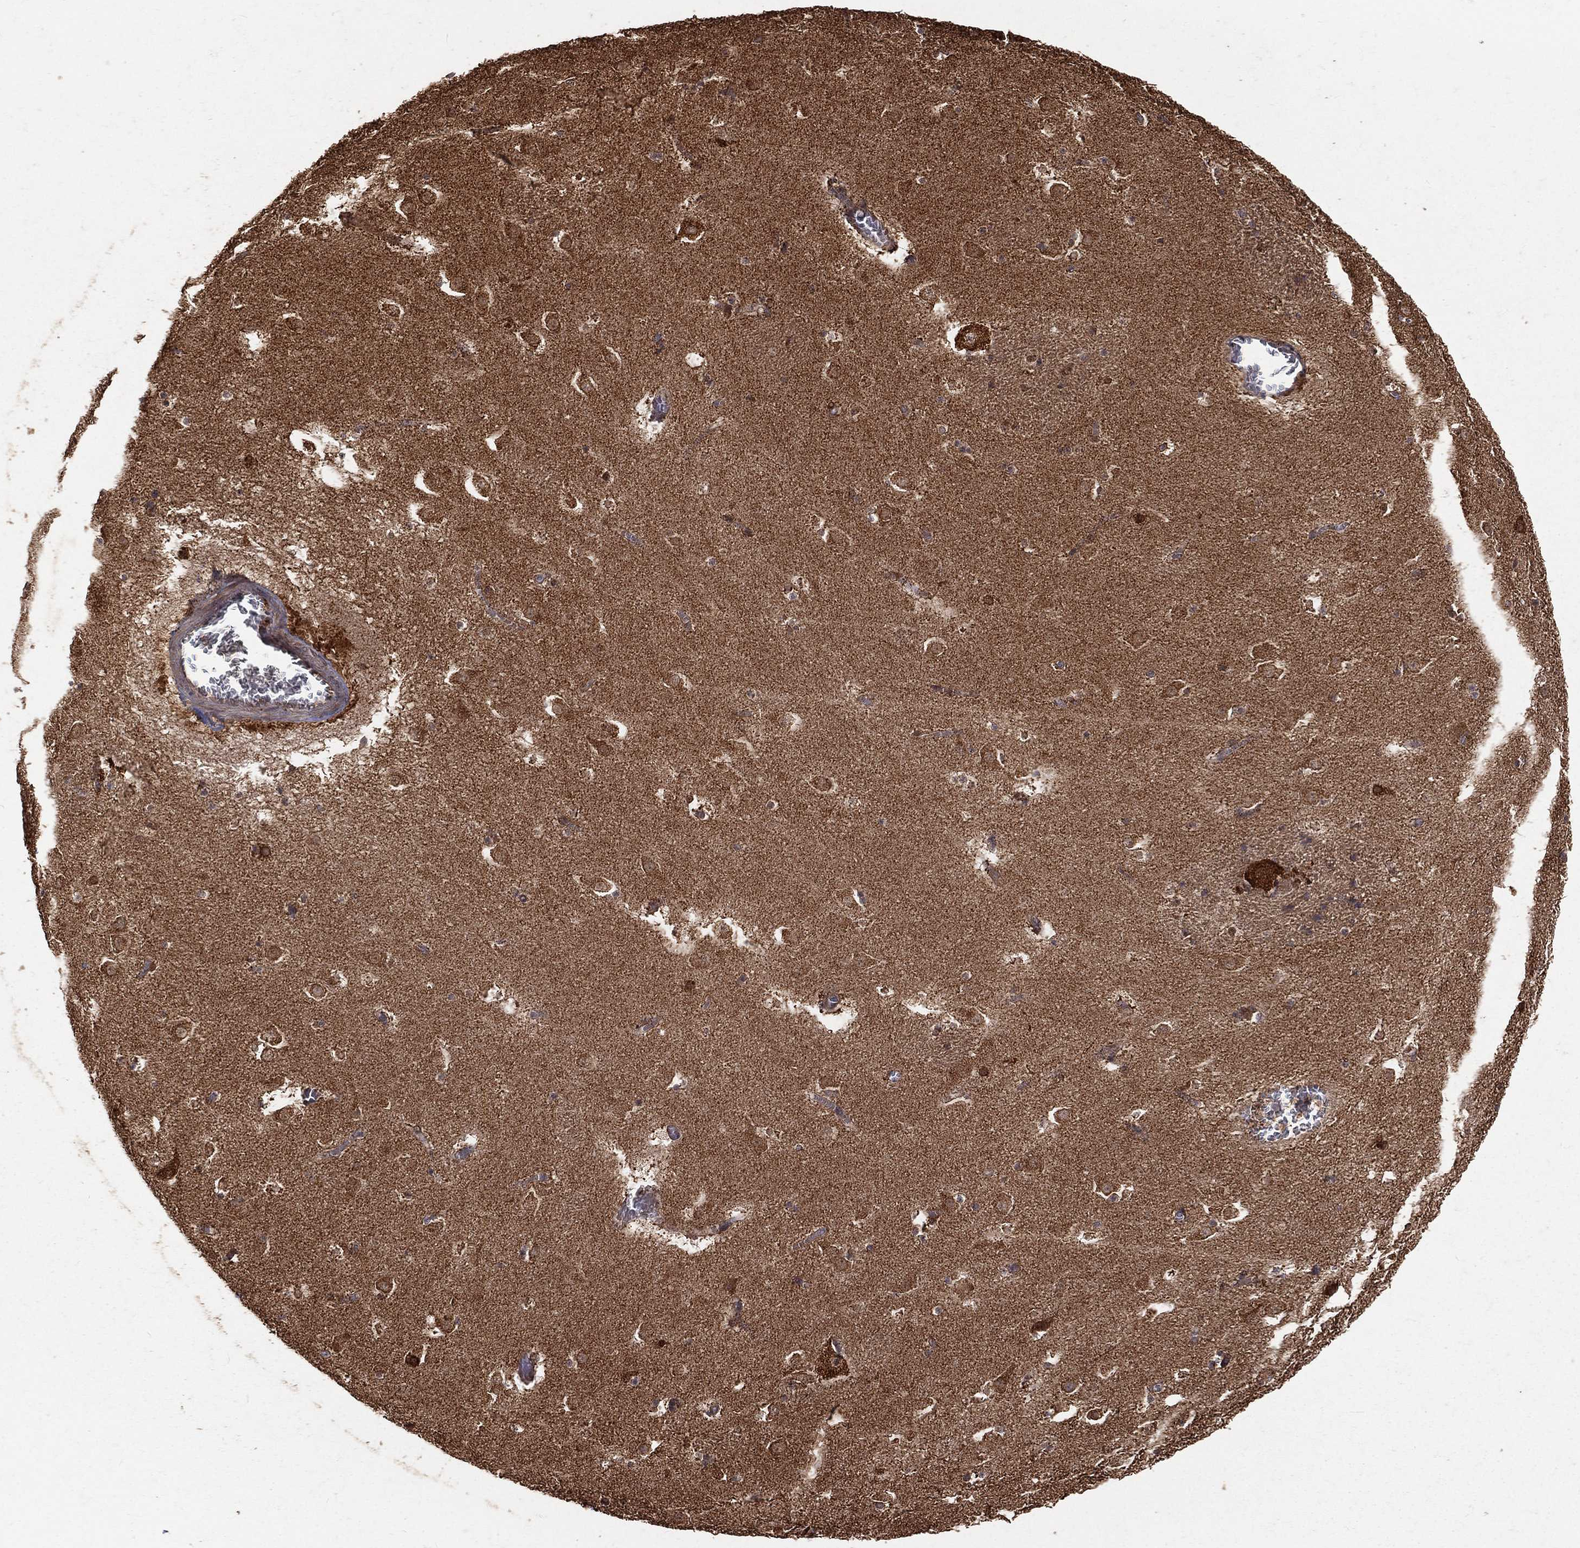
{"staining": {"intensity": "negative", "quantity": "none", "location": "none"}, "tissue": "caudate", "cell_type": "Glial cells", "image_type": "normal", "snomed": [{"axis": "morphology", "description": "Normal tissue, NOS"}, {"axis": "topography", "description": "Lateral ventricle wall"}], "caption": "A photomicrograph of human caudate is negative for staining in glial cells. Nuclei are stained in blue.", "gene": "MAPK1", "patient": {"sex": "female", "age": 42}}